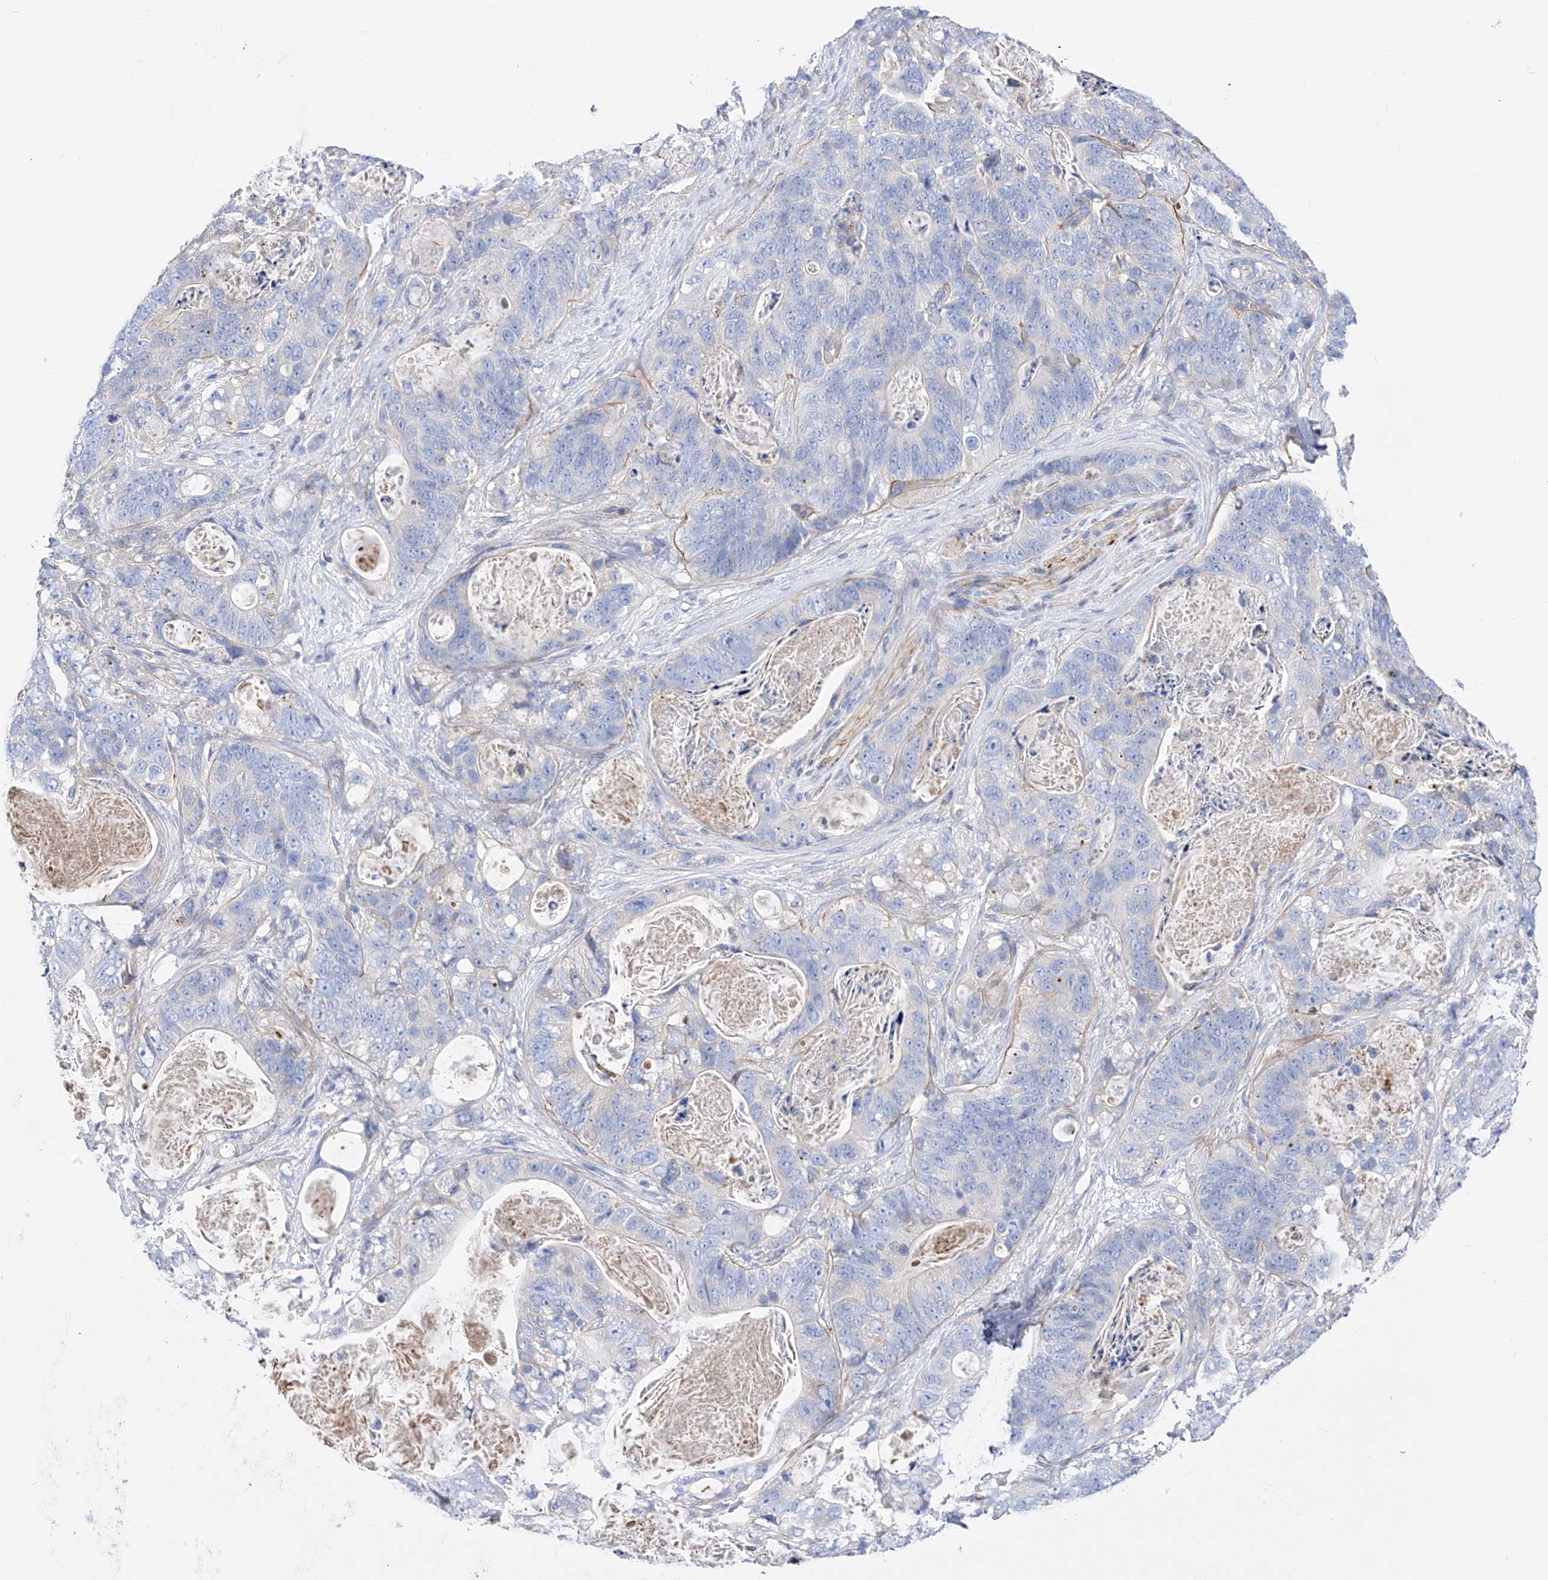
{"staining": {"intensity": "negative", "quantity": "none", "location": "none"}, "tissue": "stomach cancer", "cell_type": "Tumor cells", "image_type": "cancer", "snomed": [{"axis": "morphology", "description": "Normal tissue, NOS"}, {"axis": "morphology", "description": "Adenocarcinoma, NOS"}, {"axis": "topography", "description": "Stomach"}], "caption": "Adenocarcinoma (stomach) stained for a protein using immunohistochemistry shows no positivity tumor cells.", "gene": "ZNF653", "patient": {"sex": "female", "age": 89}}